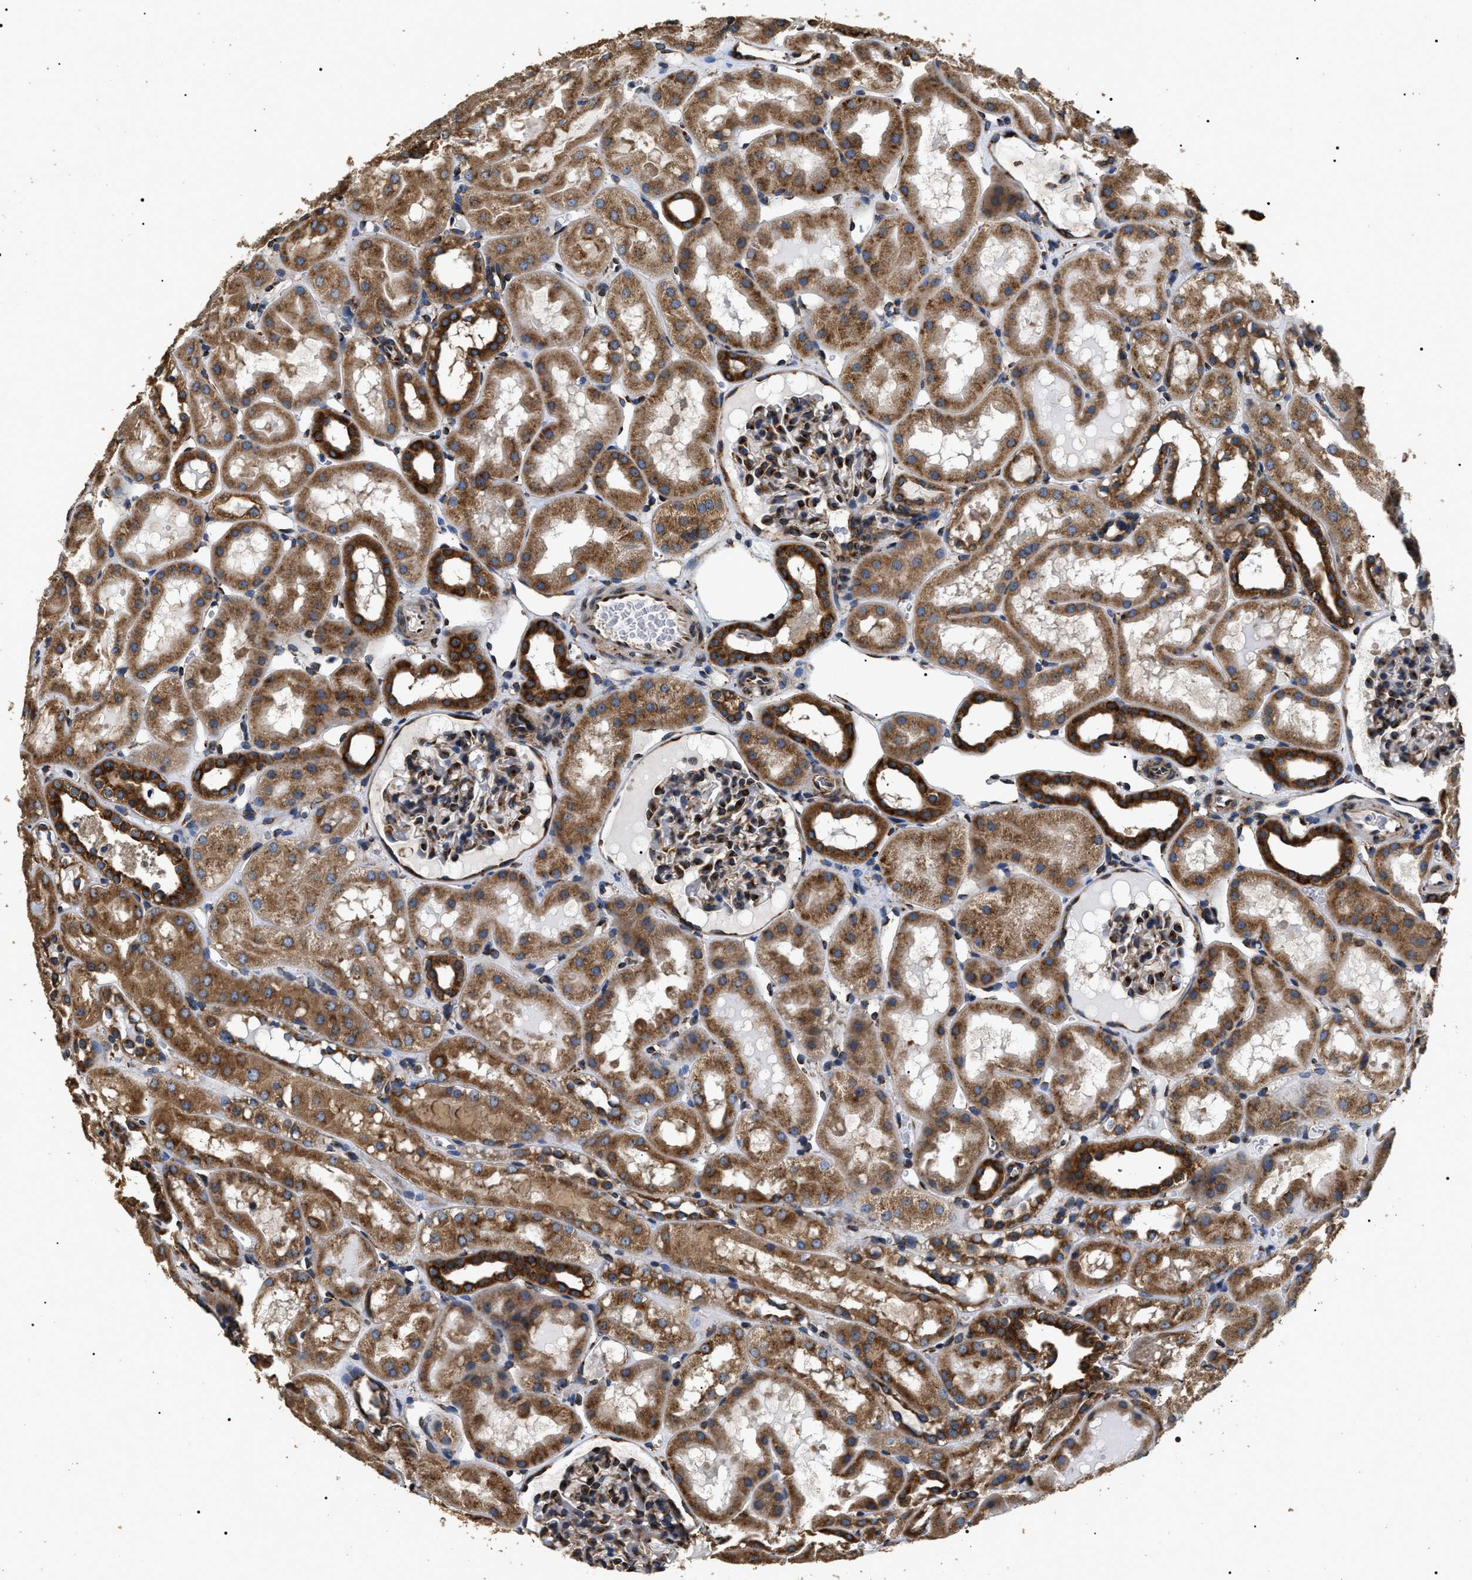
{"staining": {"intensity": "strong", "quantity": "25%-75%", "location": "cytoplasmic/membranous"}, "tissue": "kidney", "cell_type": "Cells in glomeruli", "image_type": "normal", "snomed": [{"axis": "morphology", "description": "Normal tissue, NOS"}, {"axis": "topography", "description": "Kidney"}, {"axis": "topography", "description": "Urinary bladder"}], "caption": "Kidney was stained to show a protein in brown. There is high levels of strong cytoplasmic/membranous staining in about 25%-75% of cells in glomeruli. (Brightfield microscopy of DAB IHC at high magnification).", "gene": "KTN1", "patient": {"sex": "male", "age": 16}}